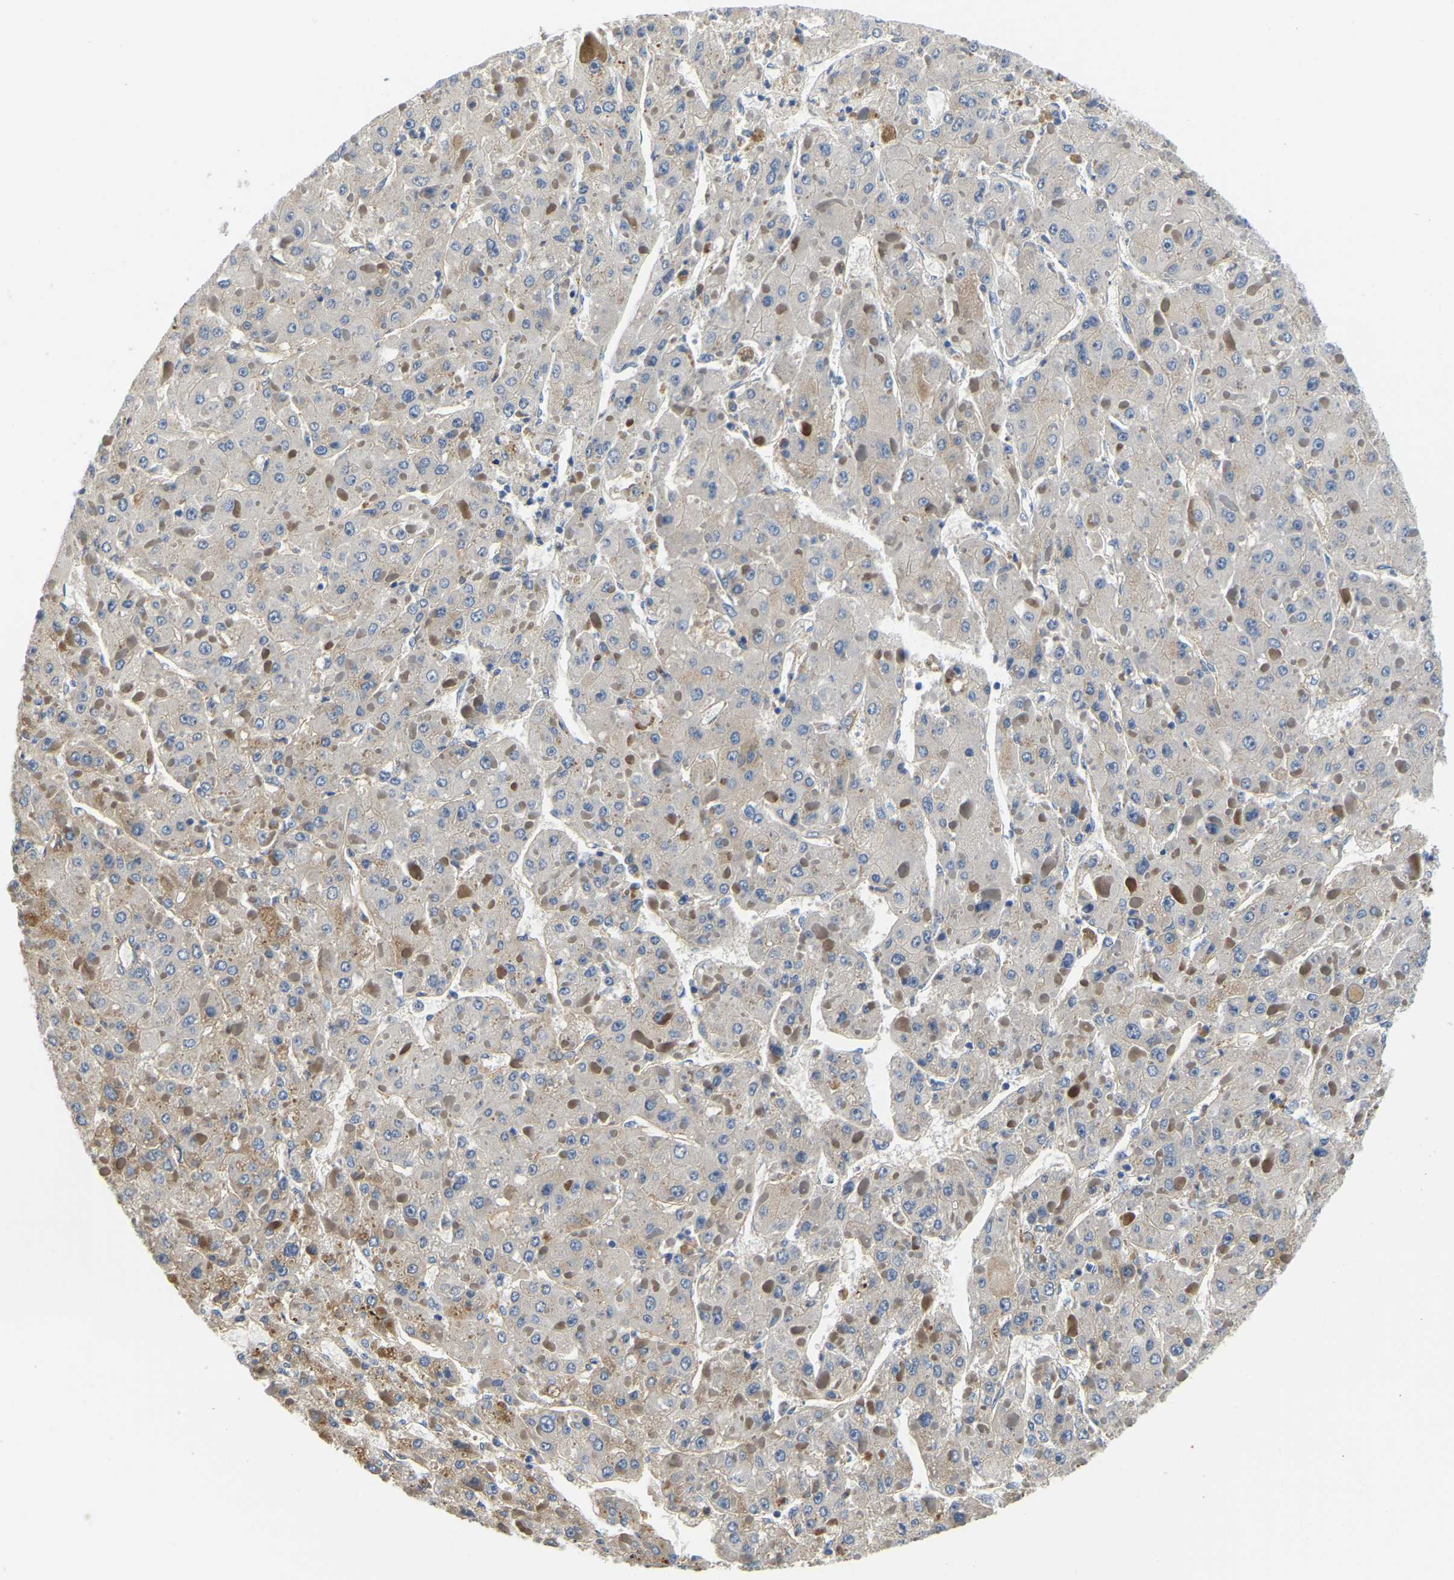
{"staining": {"intensity": "negative", "quantity": "none", "location": "none"}, "tissue": "liver cancer", "cell_type": "Tumor cells", "image_type": "cancer", "snomed": [{"axis": "morphology", "description": "Carcinoma, Hepatocellular, NOS"}, {"axis": "topography", "description": "Liver"}], "caption": "Liver hepatocellular carcinoma stained for a protein using immunohistochemistry reveals no positivity tumor cells.", "gene": "LIAS", "patient": {"sex": "female", "age": 73}}